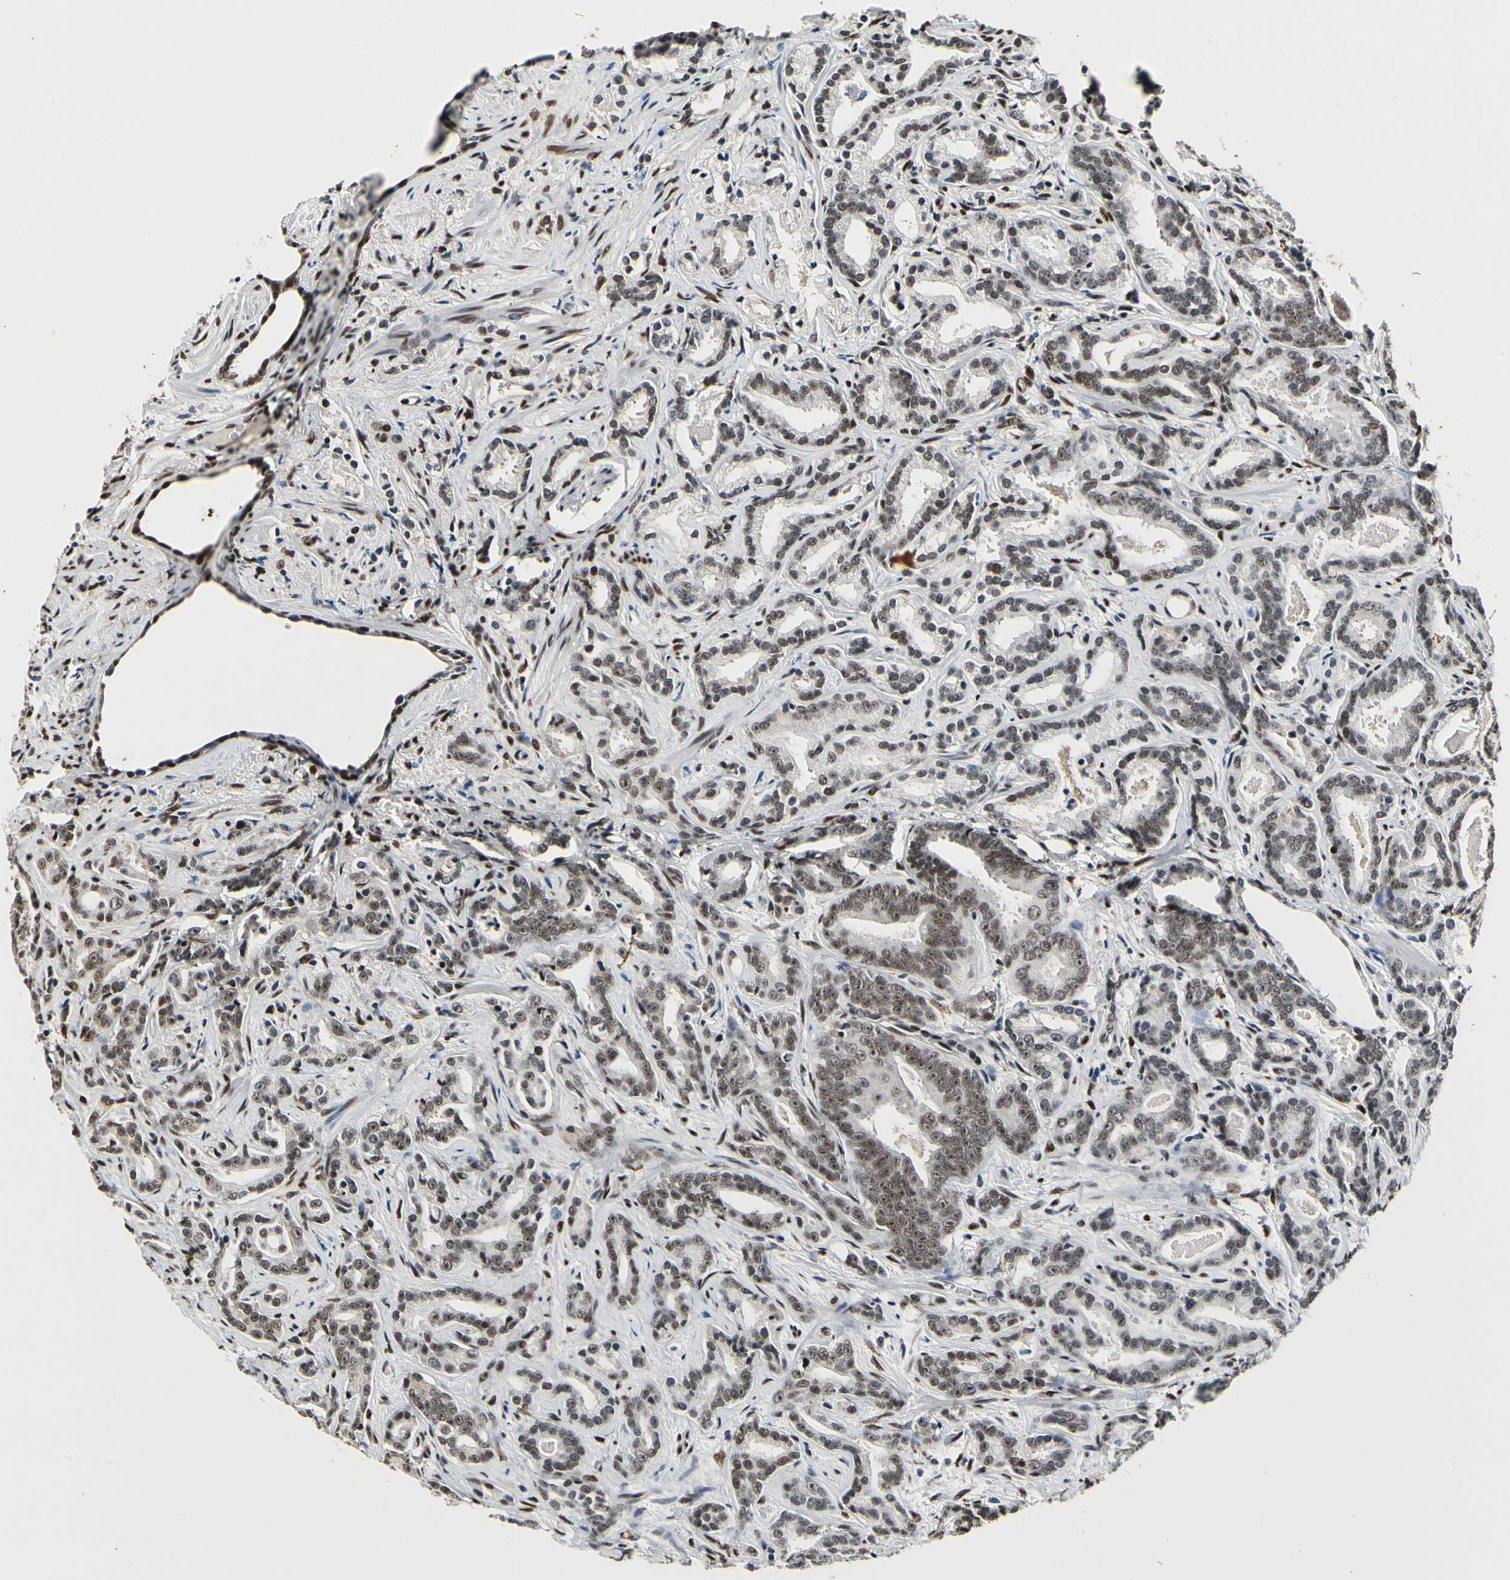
{"staining": {"intensity": "moderate", "quantity": ">75%", "location": "nuclear"}, "tissue": "prostate cancer", "cell_type": "Tumor cells", "image_type": "cancer", "snomed": [{"axis": "morphology", "description": "Adenocarcinoma, Low grade"}, {"axis": "topography", "description": "Prostate"}], "caption": "Prostate adenocarcinoma (low-grade) stained with a protein marker demonstrates moderate staining in tumor cells.", "gene": "NFIA", "patient": {"sex": "male", "age": 63}}